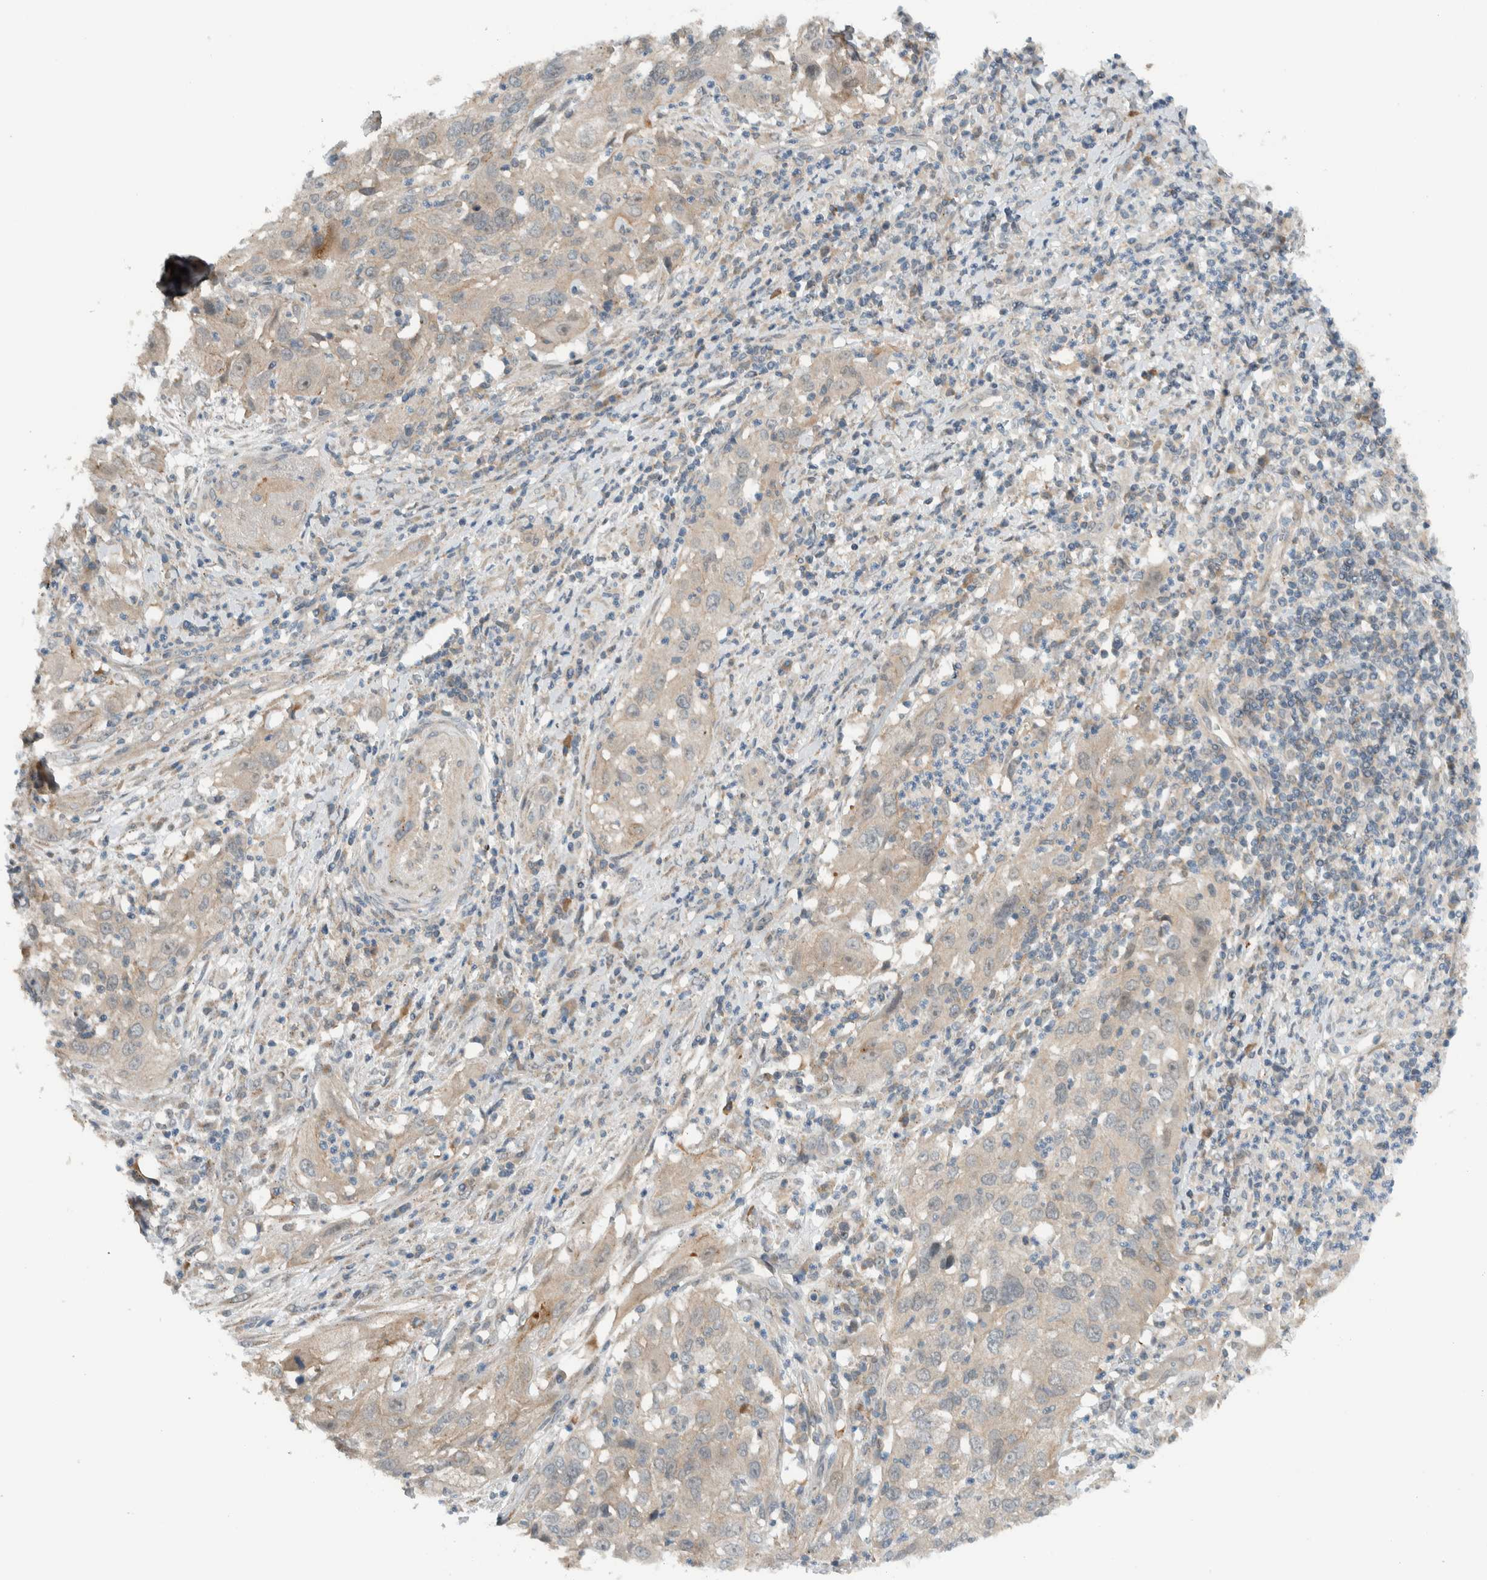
{"staining": {"intensity": "weak", "quantity": ">75%", "location": "cytoplasmic/membranous"}, "tissue": "cervical cancer", "cell_type": "Tumor cells", "image_type": "cancer", "snomed": [{"axis": "morphology", "description": "Squamous cell carcinoma, NOS"}, {"axis": "topography", "description": "Cervix"}], "caption": "Protein analysis of cervical cancer tissue reveals weak cytoplasmic/membranous positivity in about >75% of tumor cells.", "gene": "MPRIP", "patient": {"sex": "female", "age": 32}}